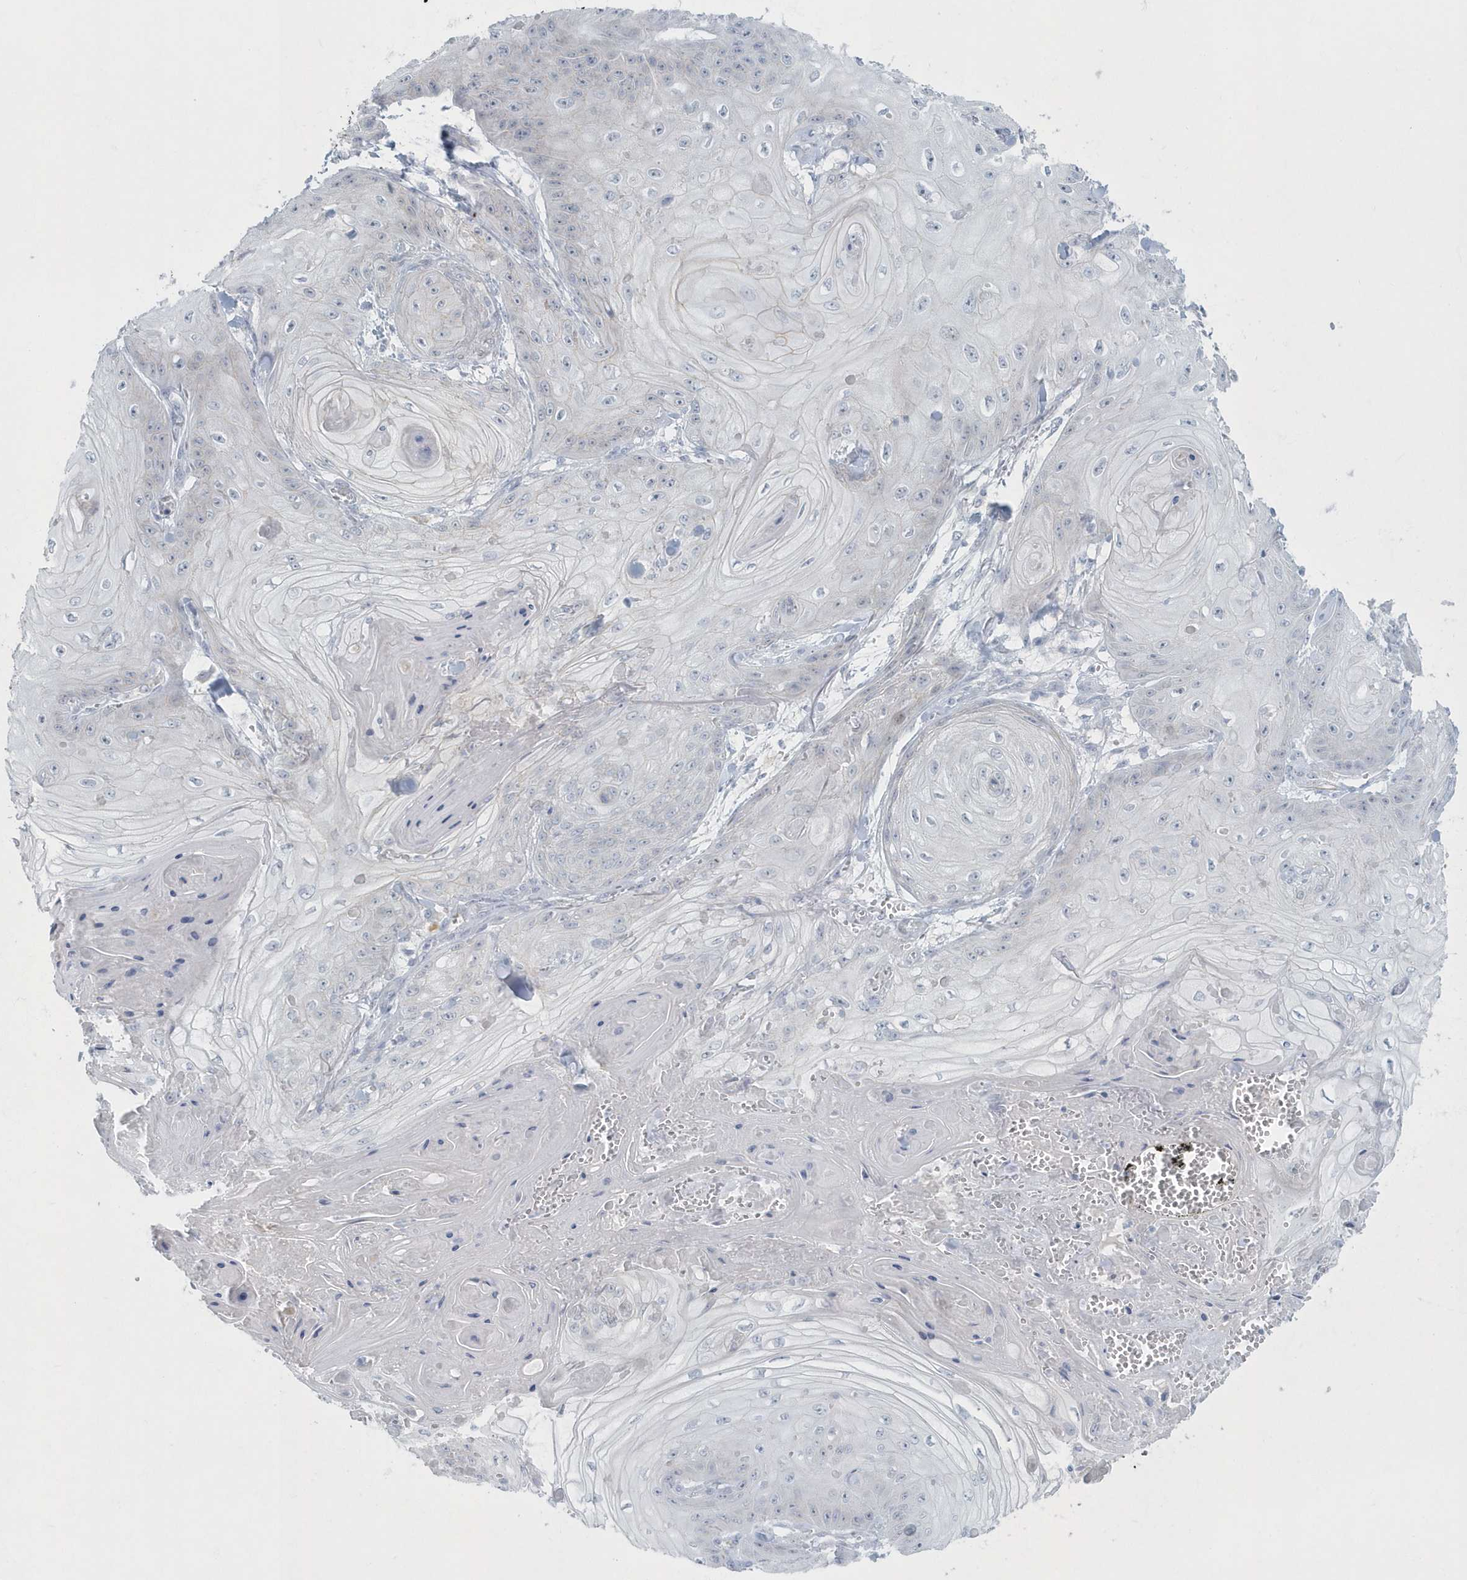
{"staining": {"intensity": "negative", "quantity": "none", "location": "none"}, "tissue": "skin cancer", "cell_type": "Tumor cells", "image_type": "cancer", "snomed": [{"axis": "morphology", "description": "Squamous cell carcinoma, NOS"}, {"axis": "topography", "description": "Skin"}], "caption": "Immunohistochemistry photomicrograph of skin cancer stained for a protein (brown), which demonstrates no staining in tumor cells.", "gene": "MYOT", "patient": {"sex": "male", "age": 74}}